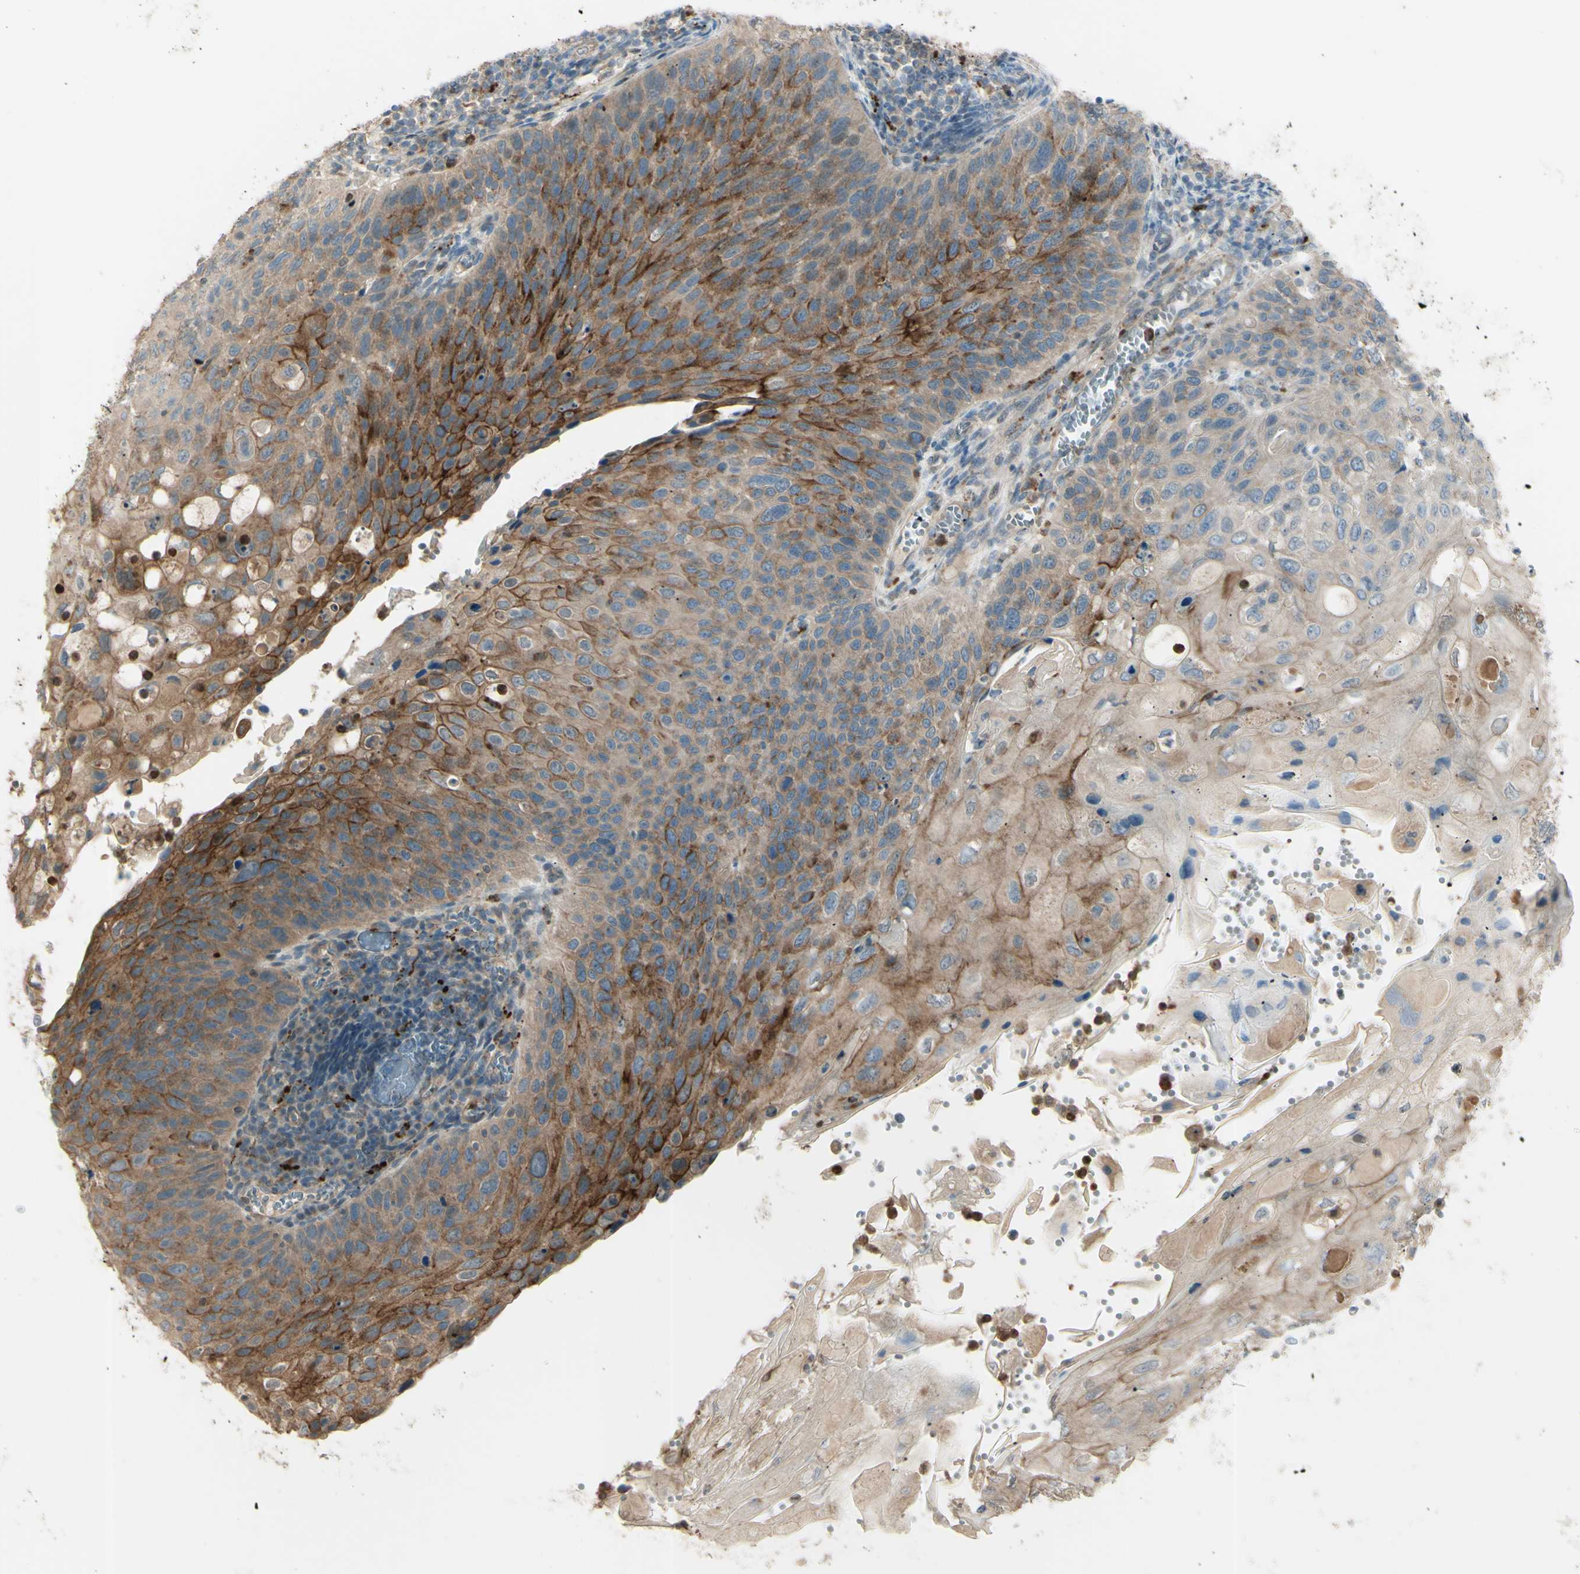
{"staining": {"intensity": "strong", "quantity": ">75%", "location": "cytoplasmic/membranous"}, "tissue": "cervical cancer", "cell_type": "Tumor cells", "image_type": "cancer", "snomed": [{"axis": "morphology", "description": "Squamous cell carcinoma, NOS"}, {"axis": "topography", "description": "Cervix"}], "caption": "About >75% of tumor cells in human cervical cancer (squamous cell carcinoma) reveal strong cytoplasmic/membranous protein positivity as visualized by brown immunohistochemical staining.", "gene": "LMTK2", "patient": {"sex": "female", "age": 70}}